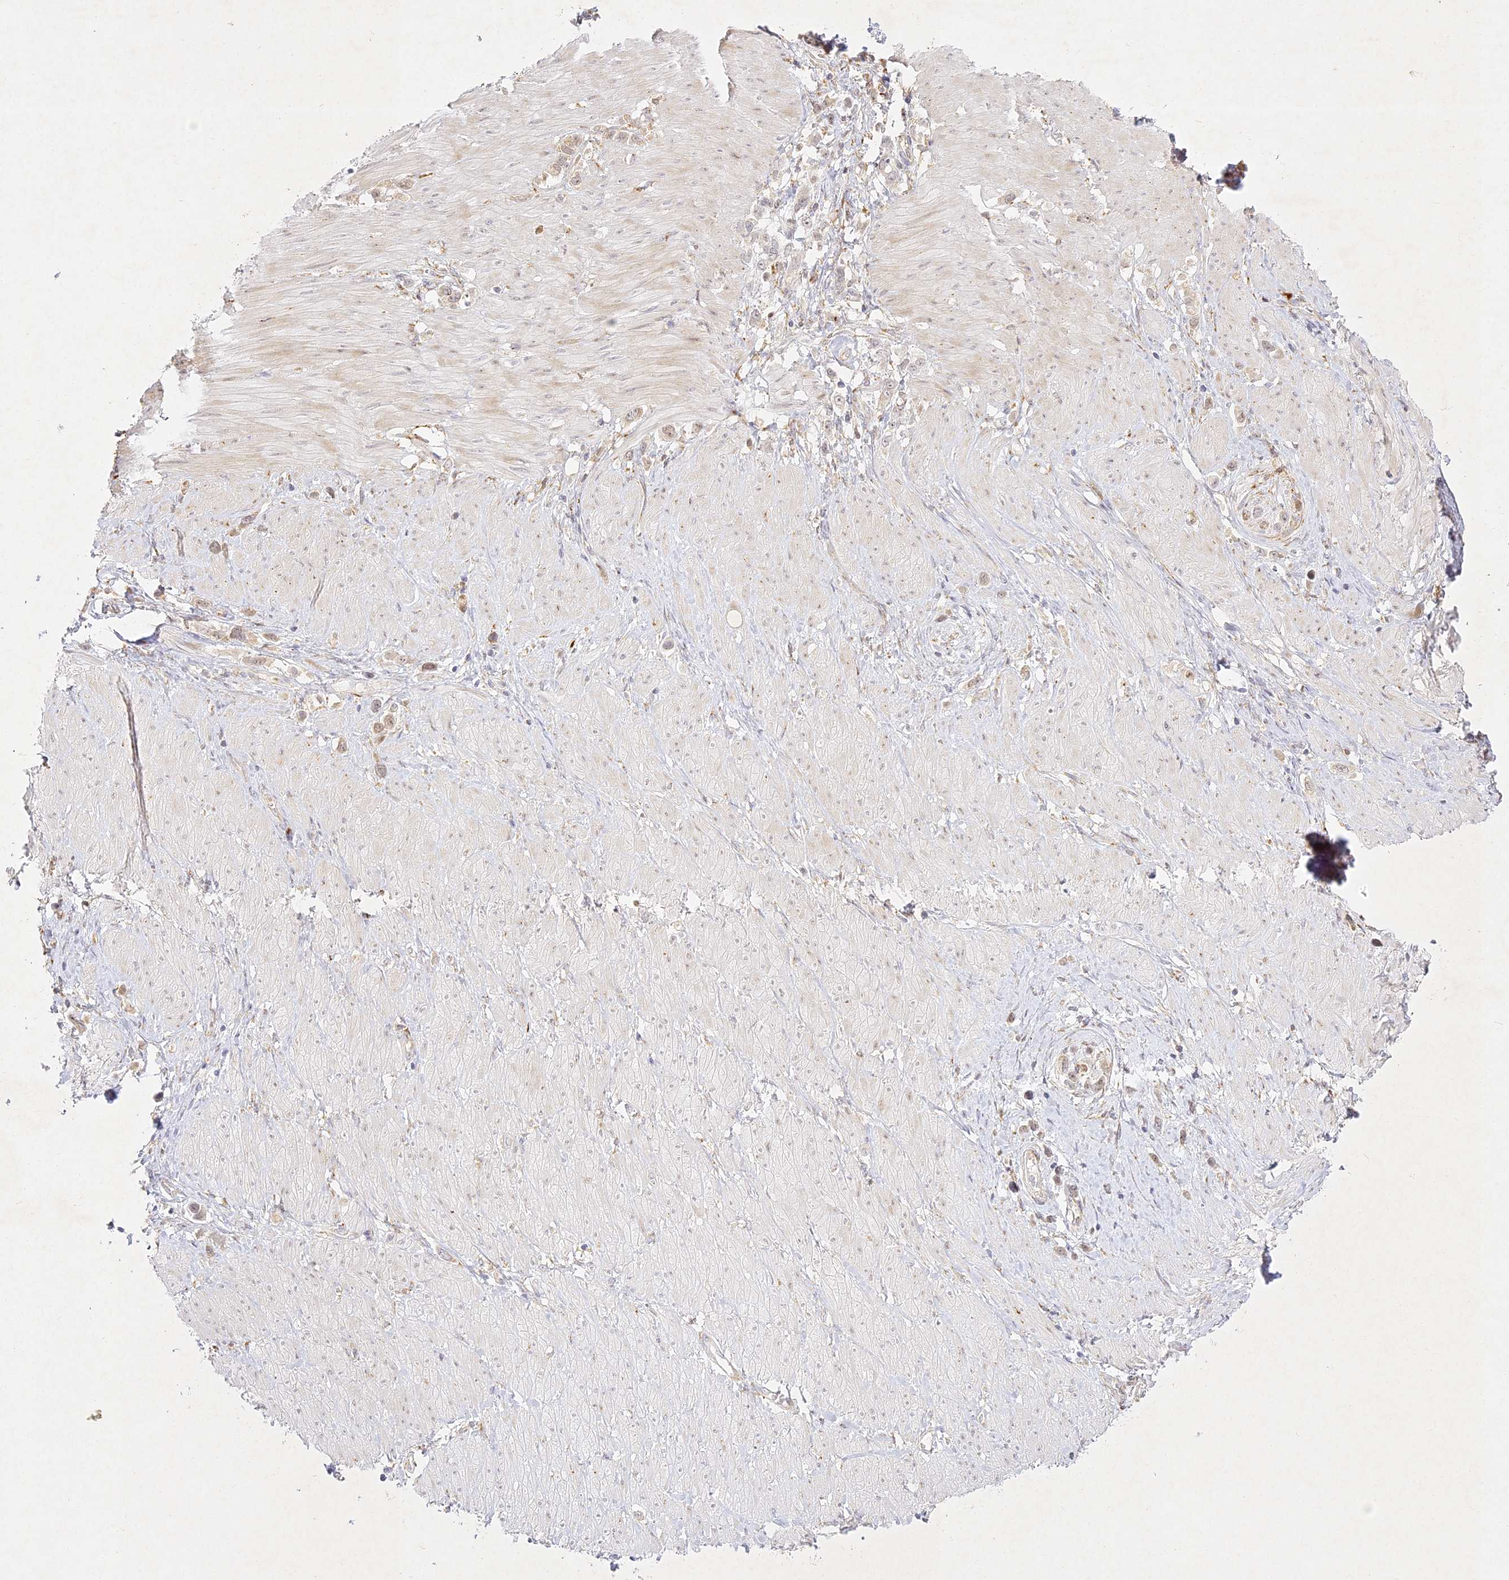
{"staining": {"intensity": "weak", "quantity": "<25%", "location": "cytoplasmic/membranous"}, "tissue": "stomach cancer", "cell_type": "Tumor cells", "image_type": "cancer", "snomed": [{"axis": "morphology", "description": "Normal tissue, NOS"}, {"axis": "morphology", "description": "Adenocarcinoma, NOS"}, {"axis": "topography", "description": "Stomach, upper"}, {"axis": "topography", "description": "Stomach"}], "caption": "An immunohistochemistry (IHC) micrograph of stomach adenocarcinoma is shown. There is no staining in tumor cells of stomach adenocarcinoma.", "gene": "SLC30A5", "patient": {"sex": "female", "age": 65}}